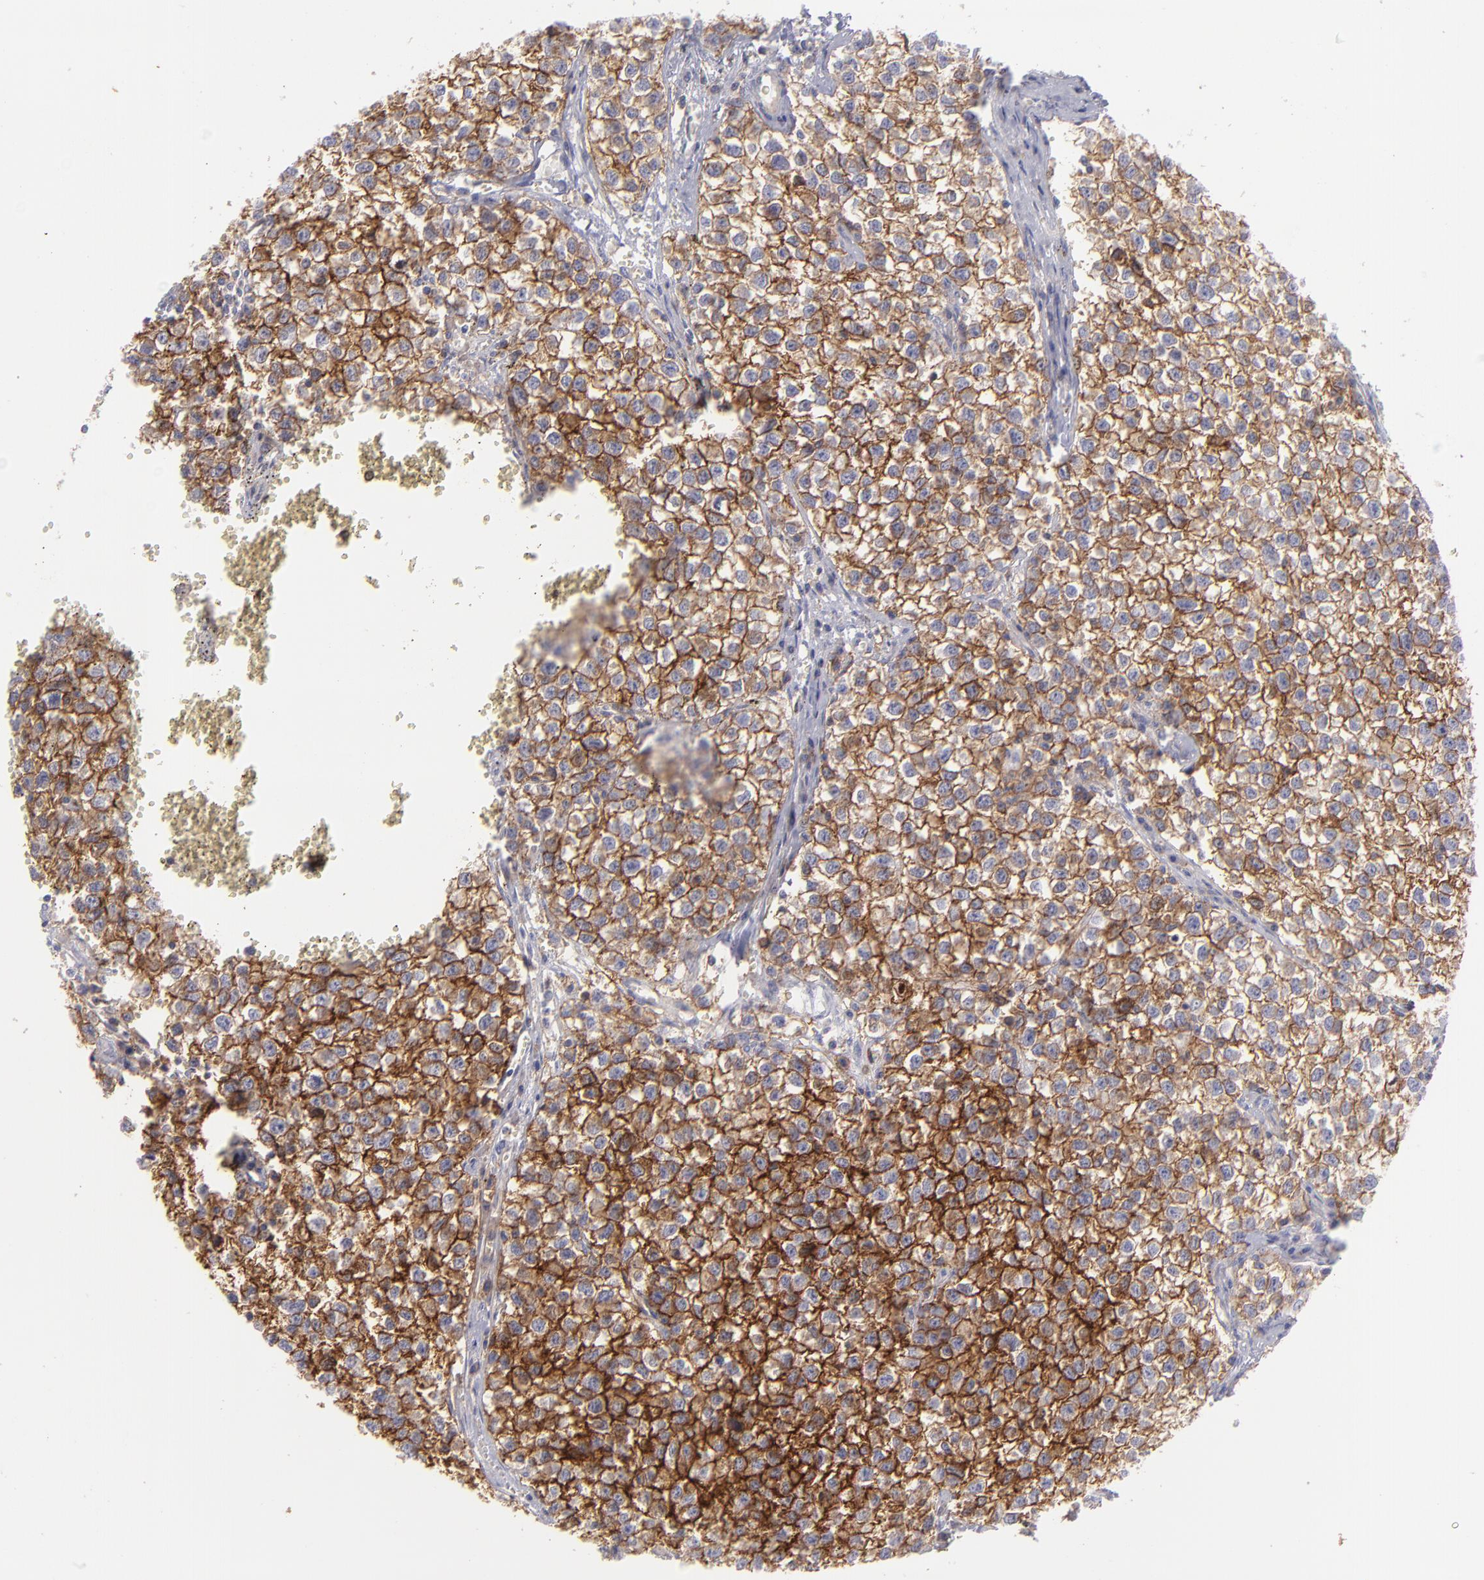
{"staining": {"intensity": "strong", "quantity": ">75%", "location": "cytoplasmic/membranous"}, "tissue": "testis cancer", "cell_type": "Tumor cells", "image_type": "cancer", "snomed": [{"axis": "morphology", "description": "Seminoma, NOS"}, {"axis": "topography", "description": "Testis"}], "caption": "This micrograph reveals immunohistochemistry (IHC) staining of human testis seminoma, with high strong cytoplasmic/membranous positivity in about >75% of tumor cells.", "gene": "BSG", "patient": {"sex": "male", "age": 35}}